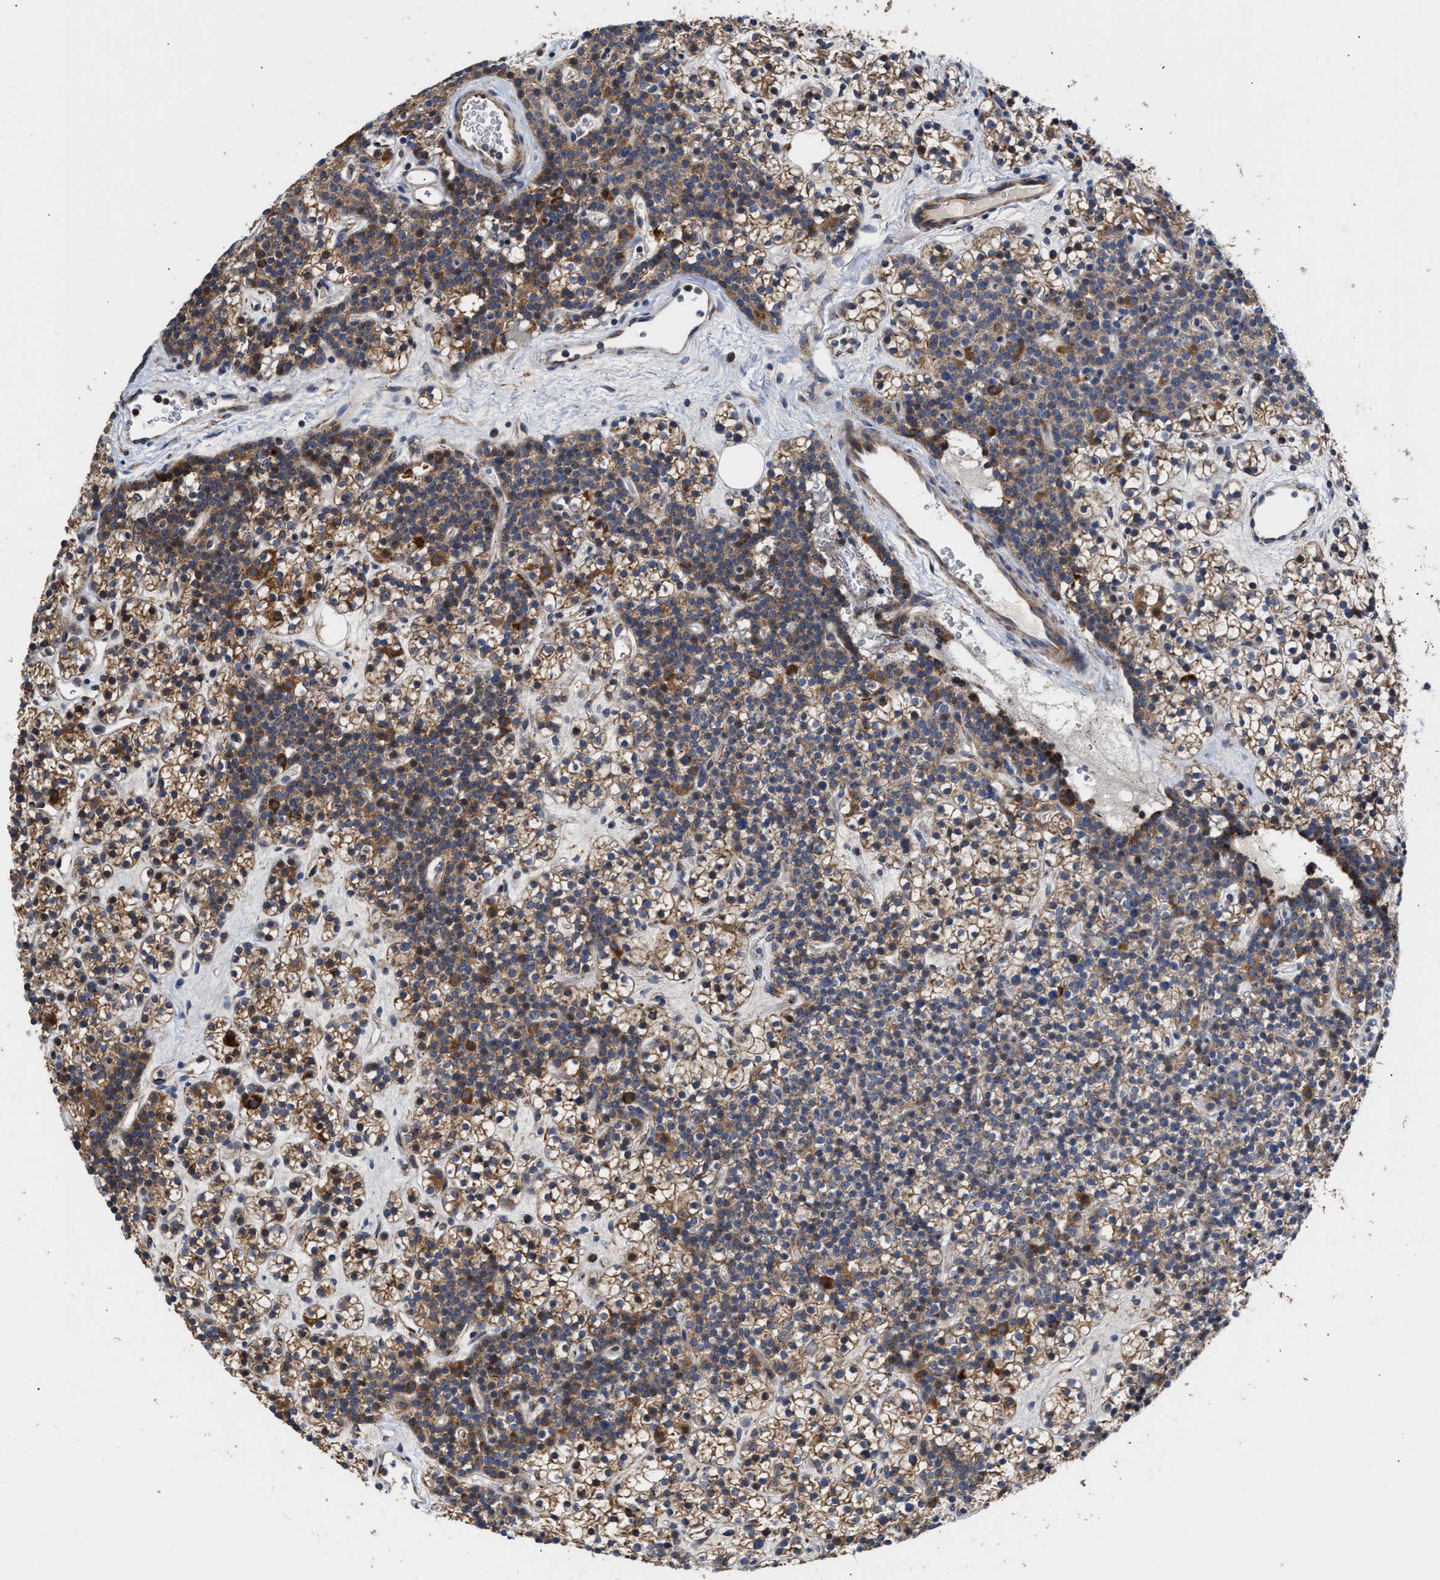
{"staining": {"intensity": "moderate", "quantity": ">75%", "location": "cytoplasmic/membranous"}, "tissue": "parathyroid gland", "cell_type": "Glandular cells", "image_type": "normal", "snomed": [{"axis": "morphology", "description": "Normal tissue, NOS"}, {"axis": "morphology", "description": "Adenoma, NOS"}, {"axis": "topography", "description": "Parathyroid gland"}], "caption": "Protein positivity by immunohistochemistry (IHC) reveals moderate cytoplasmic/membranous staining in approximately >75% of glandular cells in benign parathyroid gland. (Brightfield microscopy of DAB IHC at high magnification).", "gene": "MALSU1", "patient": {"sex": "female", "age": 54}}